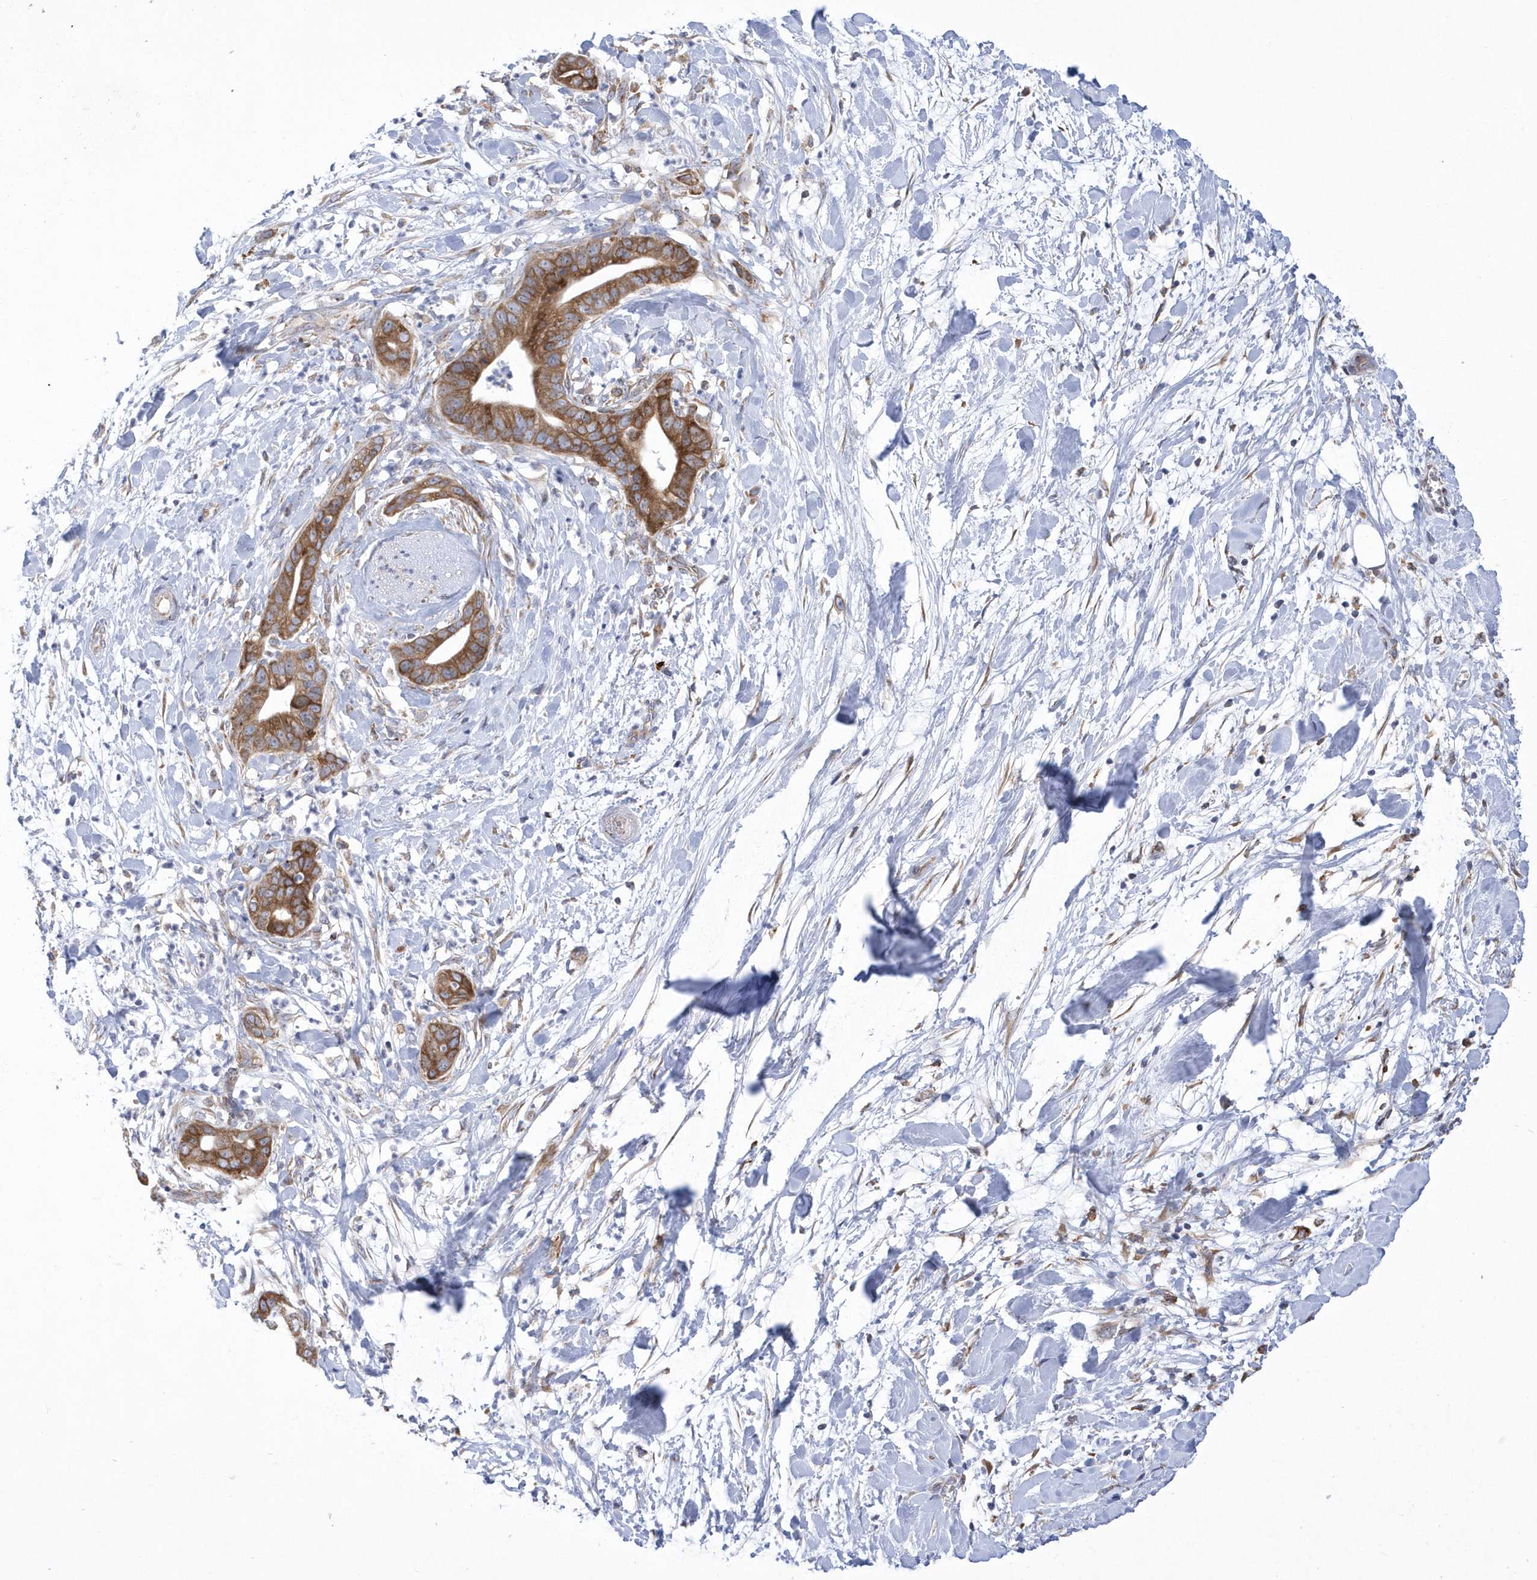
{"staining": {"intensity": "moderate", "quantity": ">75%", "location": "cytoplasmic/membranous"}, "tissue": "pancreatic cancer", "cell_type": "Tumor cells", "image_type": "cancer", "snomed": [{"axis": "morphology", "description": "Adenocarcinoma, NOS"}, {"axis": "topography", "description": "Pancreas"}], "caption": "A medium amount of moderate cytoplasmic/membranous positivity is present in approximately >75% of tumor cells in pancreatic cancer tissue.", "gene": "MED31", "patient": {"sex": "female", "age": 78}}